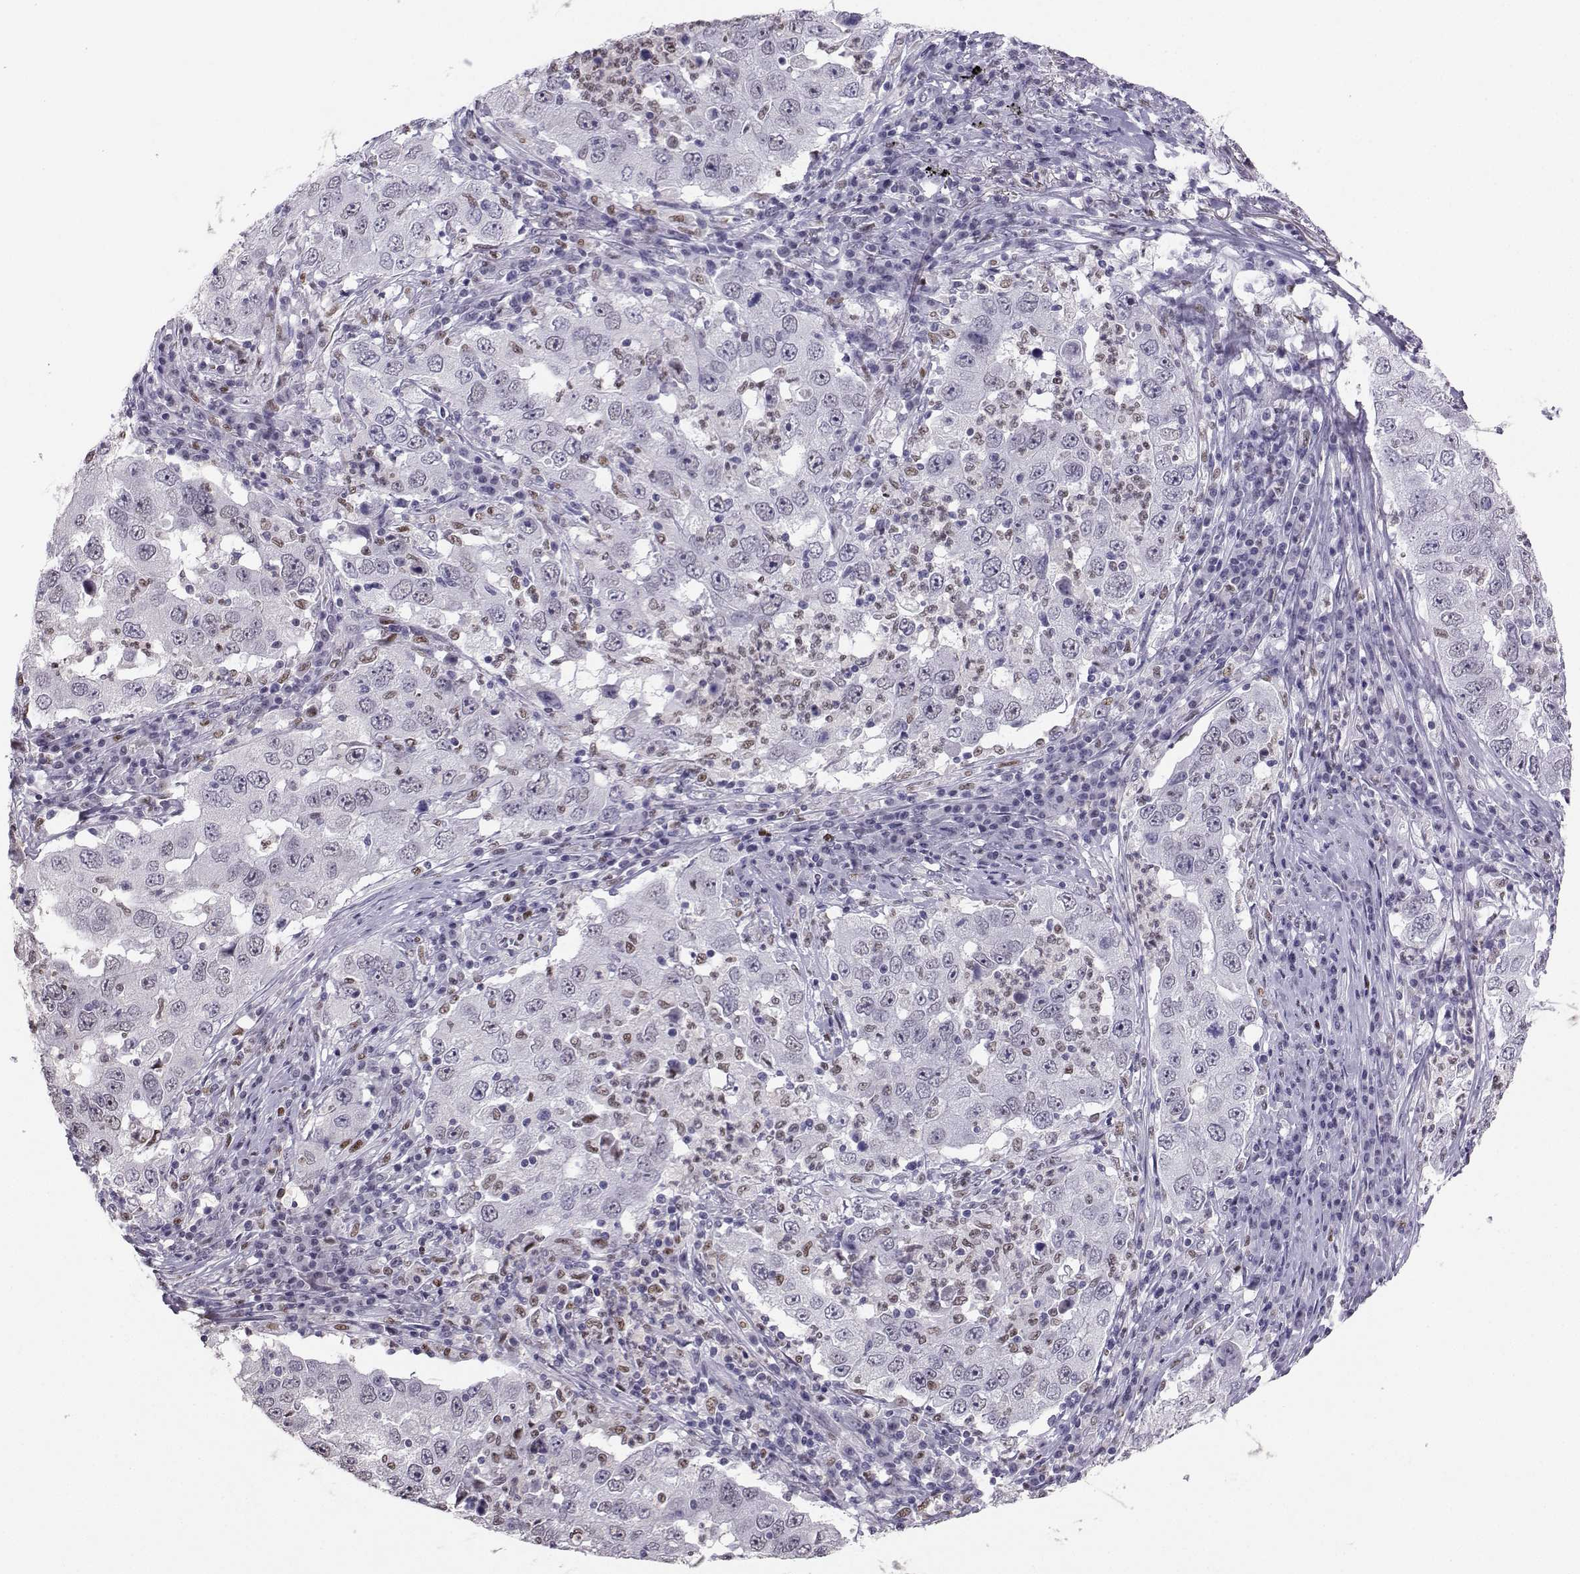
{"staining": {"intensity": "negative", "quantity": "none", "location": "none"}, "tissue": "lung cancer", "cell_type": "Tumor cells", "image_type": "cancer", "snomed": [{"axis": "morphology", "description": "Adenocarcinoma, NOS"}, {"axis": "topography", "description": "Lung"}], "caption": "Lung cancer (adenocarcinoma) stained for a protein using immunohistochemistry displays no positivity tumor cells.", "gene": "TEDC2", "patient": {"sex": "male", "age": 73}}